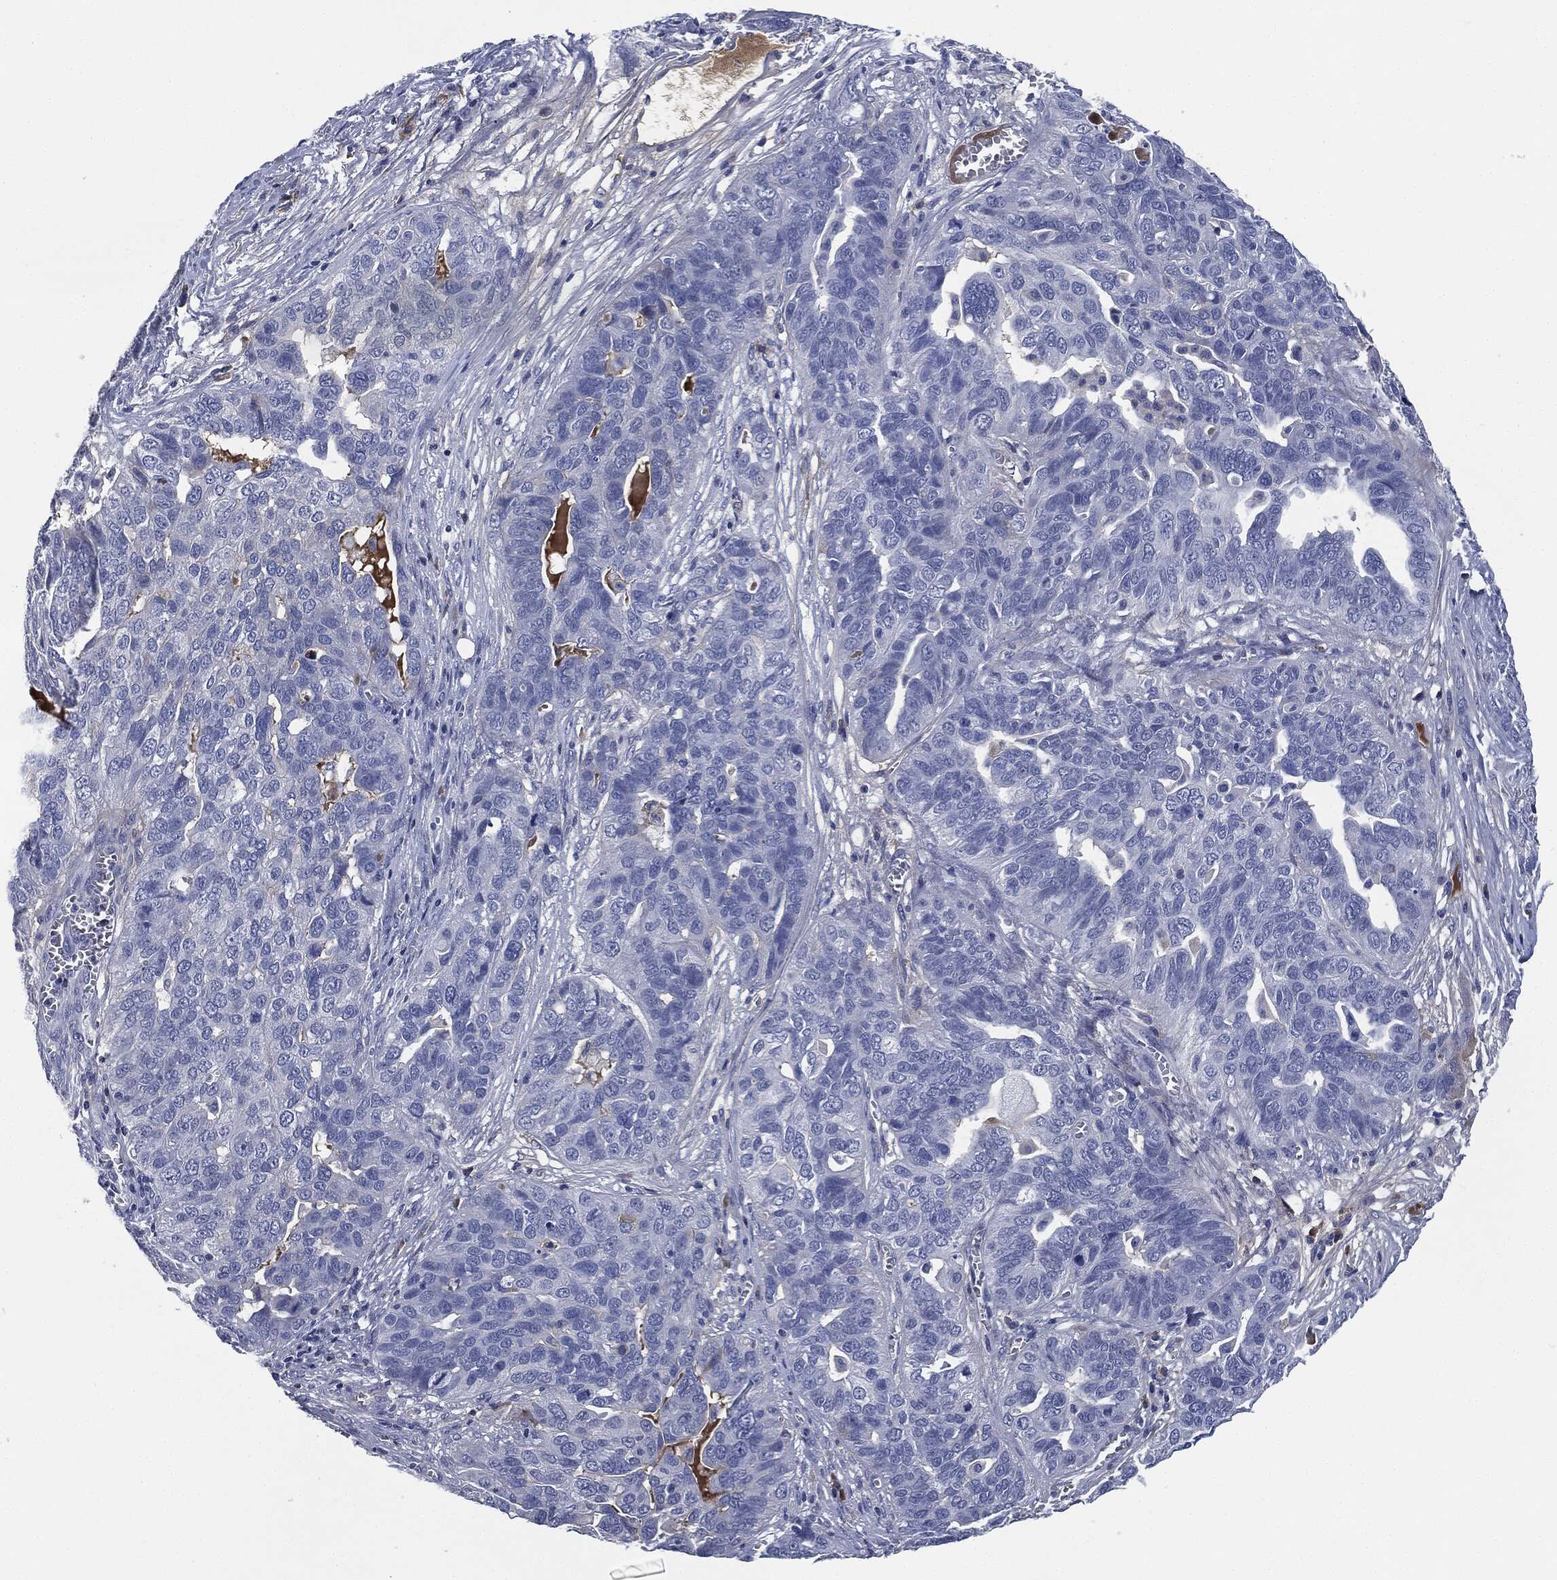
{"staining": {"intensity": "negative", "quantity": "none", "location": "none"}, "tissue": "ovarian cancer", "cell_type": "Tumor cells", "image_type": "cancer", "snomed": [{"axis": "morphology", "description": "Carcinoma, endometroid"}, {"axis": "topography", "description": "Soft tissue"}, {"axis": "topography", "description": "Ovary"}], "caption": "This is a histopathology image of IHC staining of ovarian cancer (endometroid carcinoma), which shows no expression in tumor cells. The staining was performed using DAB to visualize the protein expression in brown, while the nuclei were stained in blue with hematoxylin (Magnification: 20x).", "gene": "SIGLEC7", "patient": {"sex": "female", "age": 52}}